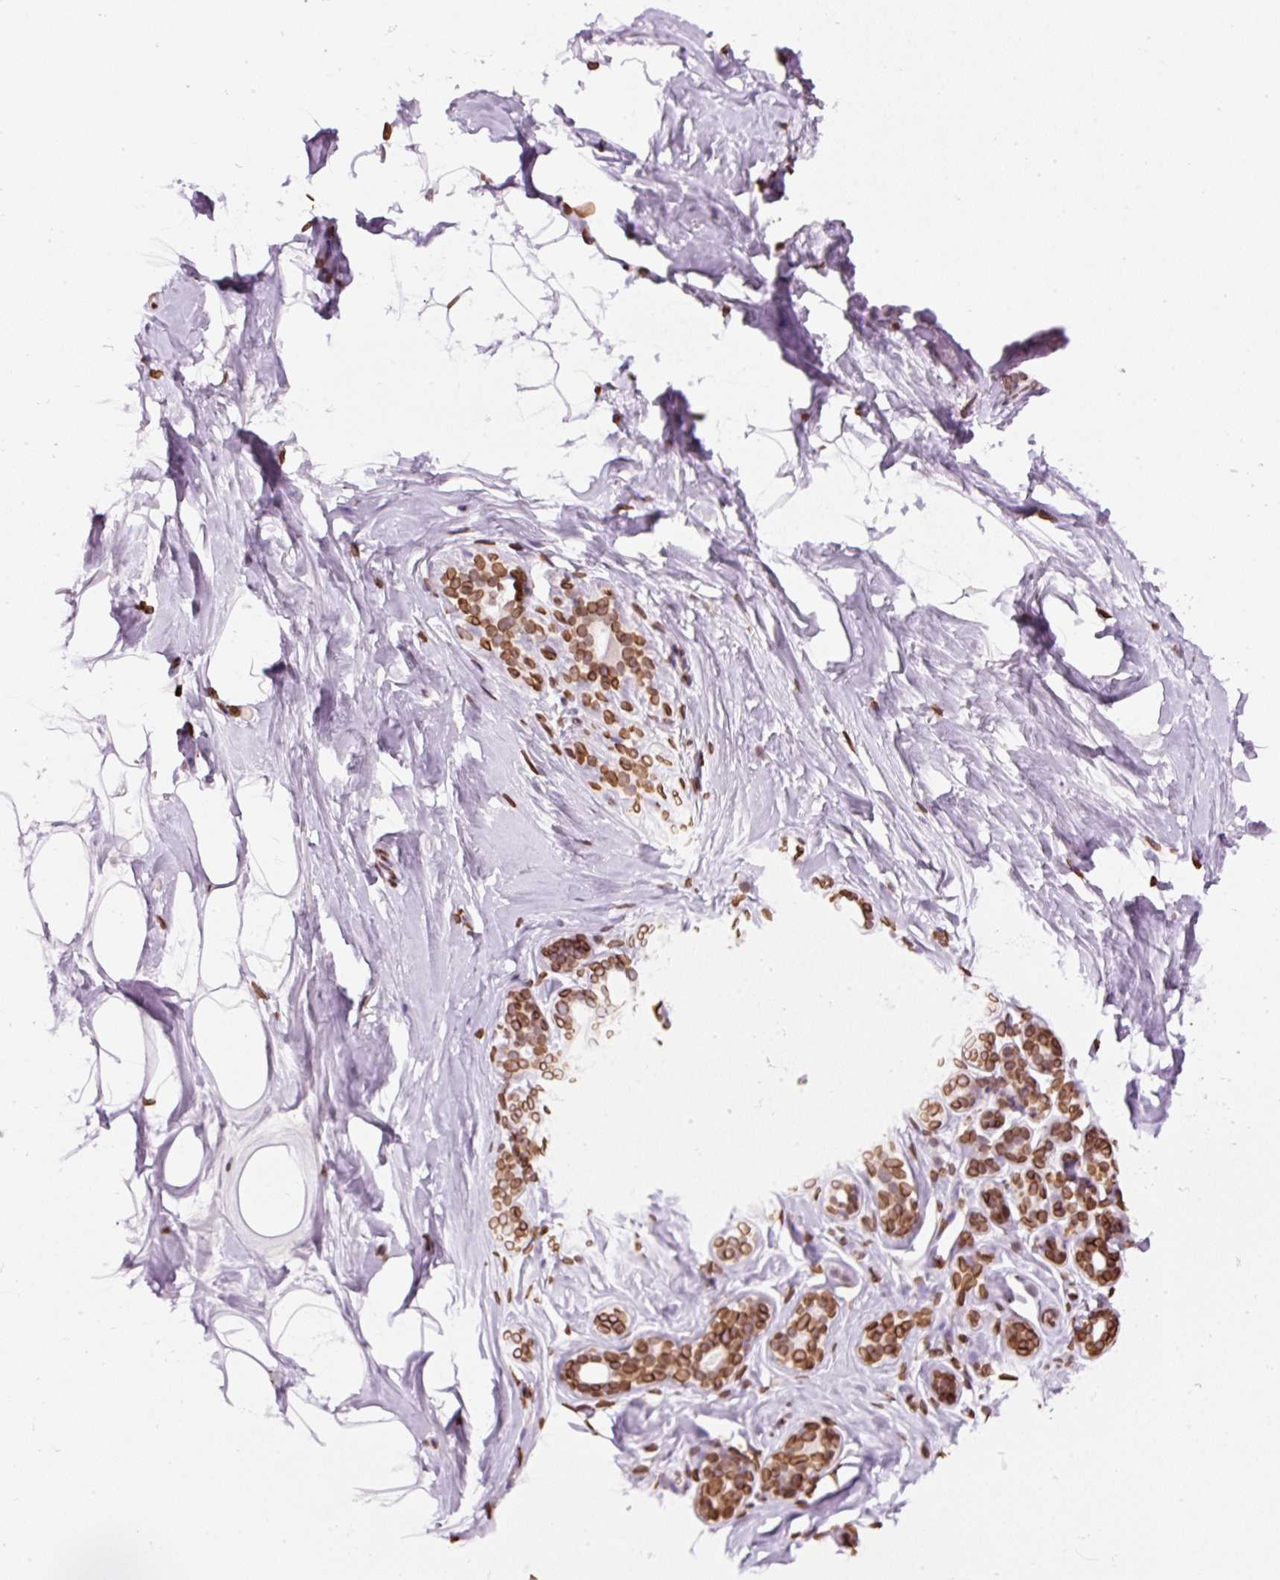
{"staining": {"intensity": "negative", "quantity": "none", "location": "none"}, "tissue": "breast", "cell_type": "Adipocytes", "image_type": "normal", "snomed": [{"axis": "morphology", "description": "Normal tissue, NOS"}, {"axis": "topography", "description": "Breast"}], "caption": "High power microscopy photomicrograph of an IHC micrograph of normal breast, revealing no significant expression in adipocytes.", "gene": "ZNF224", "patient": {"sex": "female", "age": 32}}